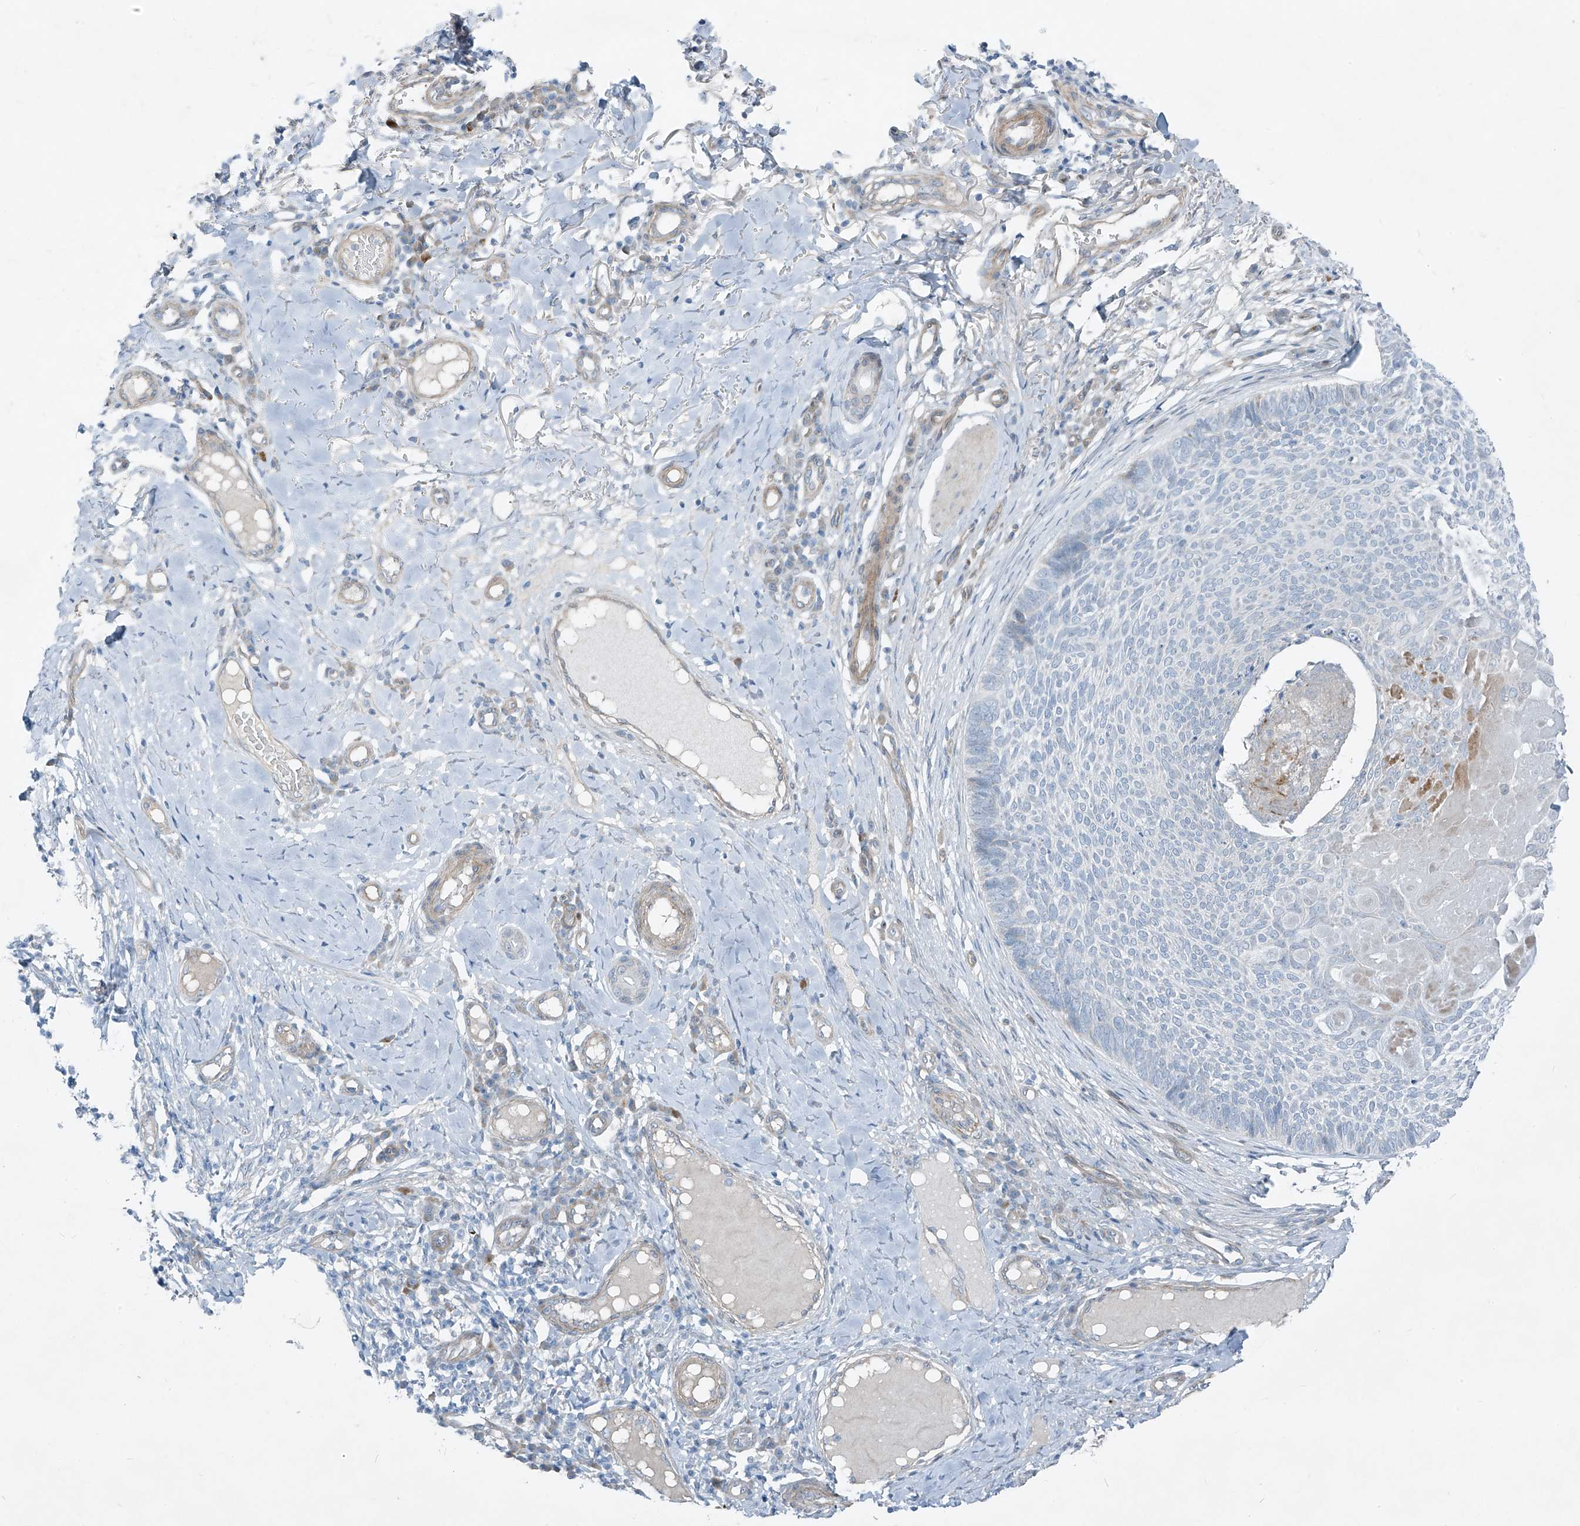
{"staining": {"intensity": "negative", "quantity": "none", "location": "none"}, "tissue": "skin cancer", "cell_type": "Tumor cells", "image_type": "cancer", "snomed": [{"axis": "morphology", "description": "Normal tissue, NOS"}, {"axis": "morphology", "description": "Basal cell carcinoma"}, {"axis": "topography", "description": "Skin"}], "caption": "Tumor cells are negative for brown protein staining in skin cancer. (DAB (3,3'-diaminobenzidine) immunohistochemistry (IHC) visualized using brightfield microscopy, high magnification).", "gene": "TNS2", "patient": {"sex": "male", "age": 50}}